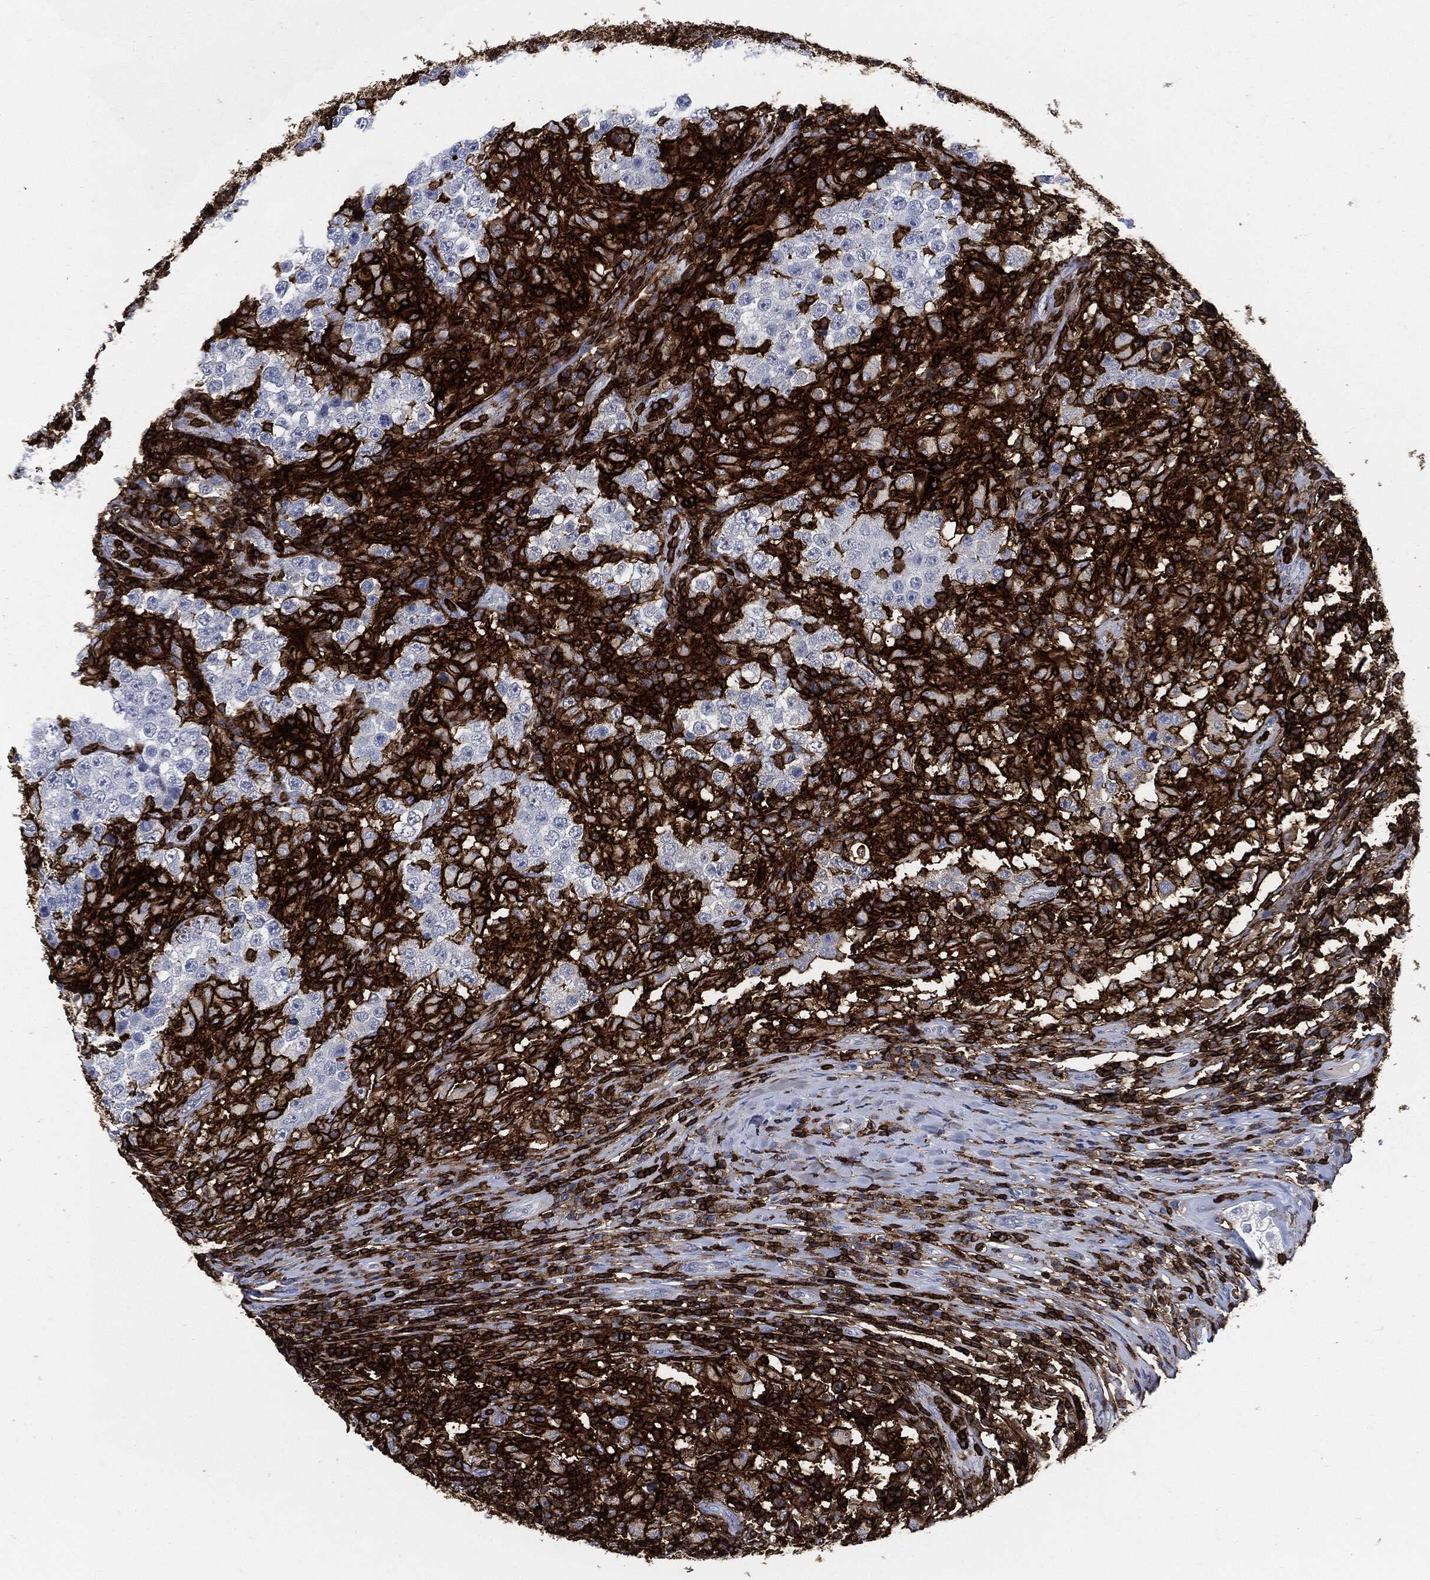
{"staining": {"intensity": "negative", "quantity": "none", "location": "none"}, "tissue": "testis cancer", "cell_type": "Tumor cells", "image_type": "cancer", "snomed": [{"axis": "morphology", "description": "Seminoma, NOS"}, {"axis": "morphology", "description": "Carcinoma, Embryonal, NOS"}, {"axis": "topography", "description": "Testis"}], "caption": "Immunohistochemical staining of human testis cancer (embryonal carcinoma) displays no significant positivity in tumor cells.", "gene": "PTPRC", "patient": {"sex": "male", "age": 41}}